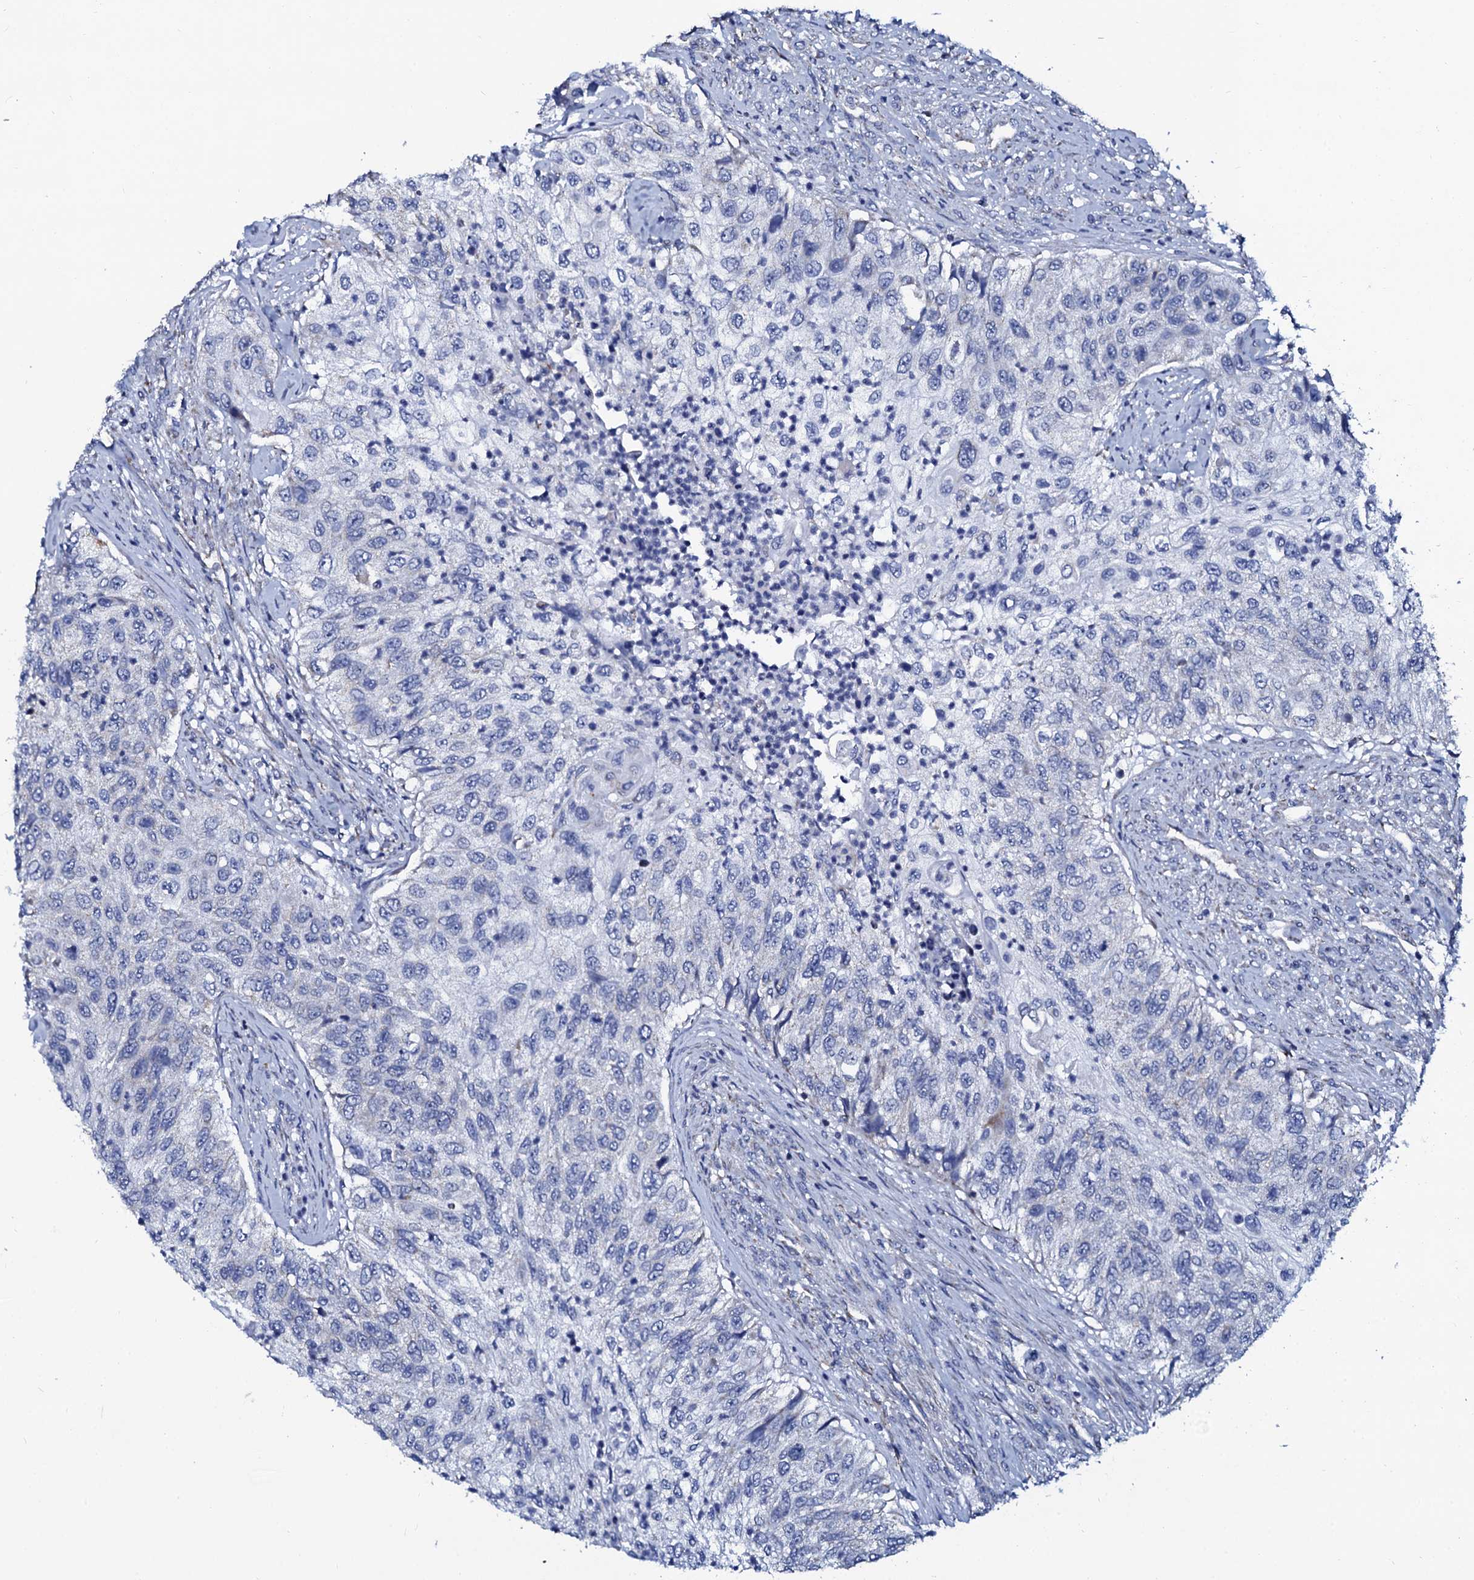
{"staining": {"intensity": "negative", "quantity": "none", "location": "none"}, "tissue": "urothelial cancer", "cell_type": "Tumor cells", "image_type": "cancer", "snomed": [{"axis": "morphology", "description": "Urothelial carcinoma, High grade"}, {"axis": "topography", "description": "Urinary bladder"}], "caption": "Immunohistochemistry of urothelial carcinoma (high-grade) exhibits no expression in tumor cells. Nuclei are stained in blue.", "gene": "SLC37A4", "patient": {"sex": "female", "age": 60}}